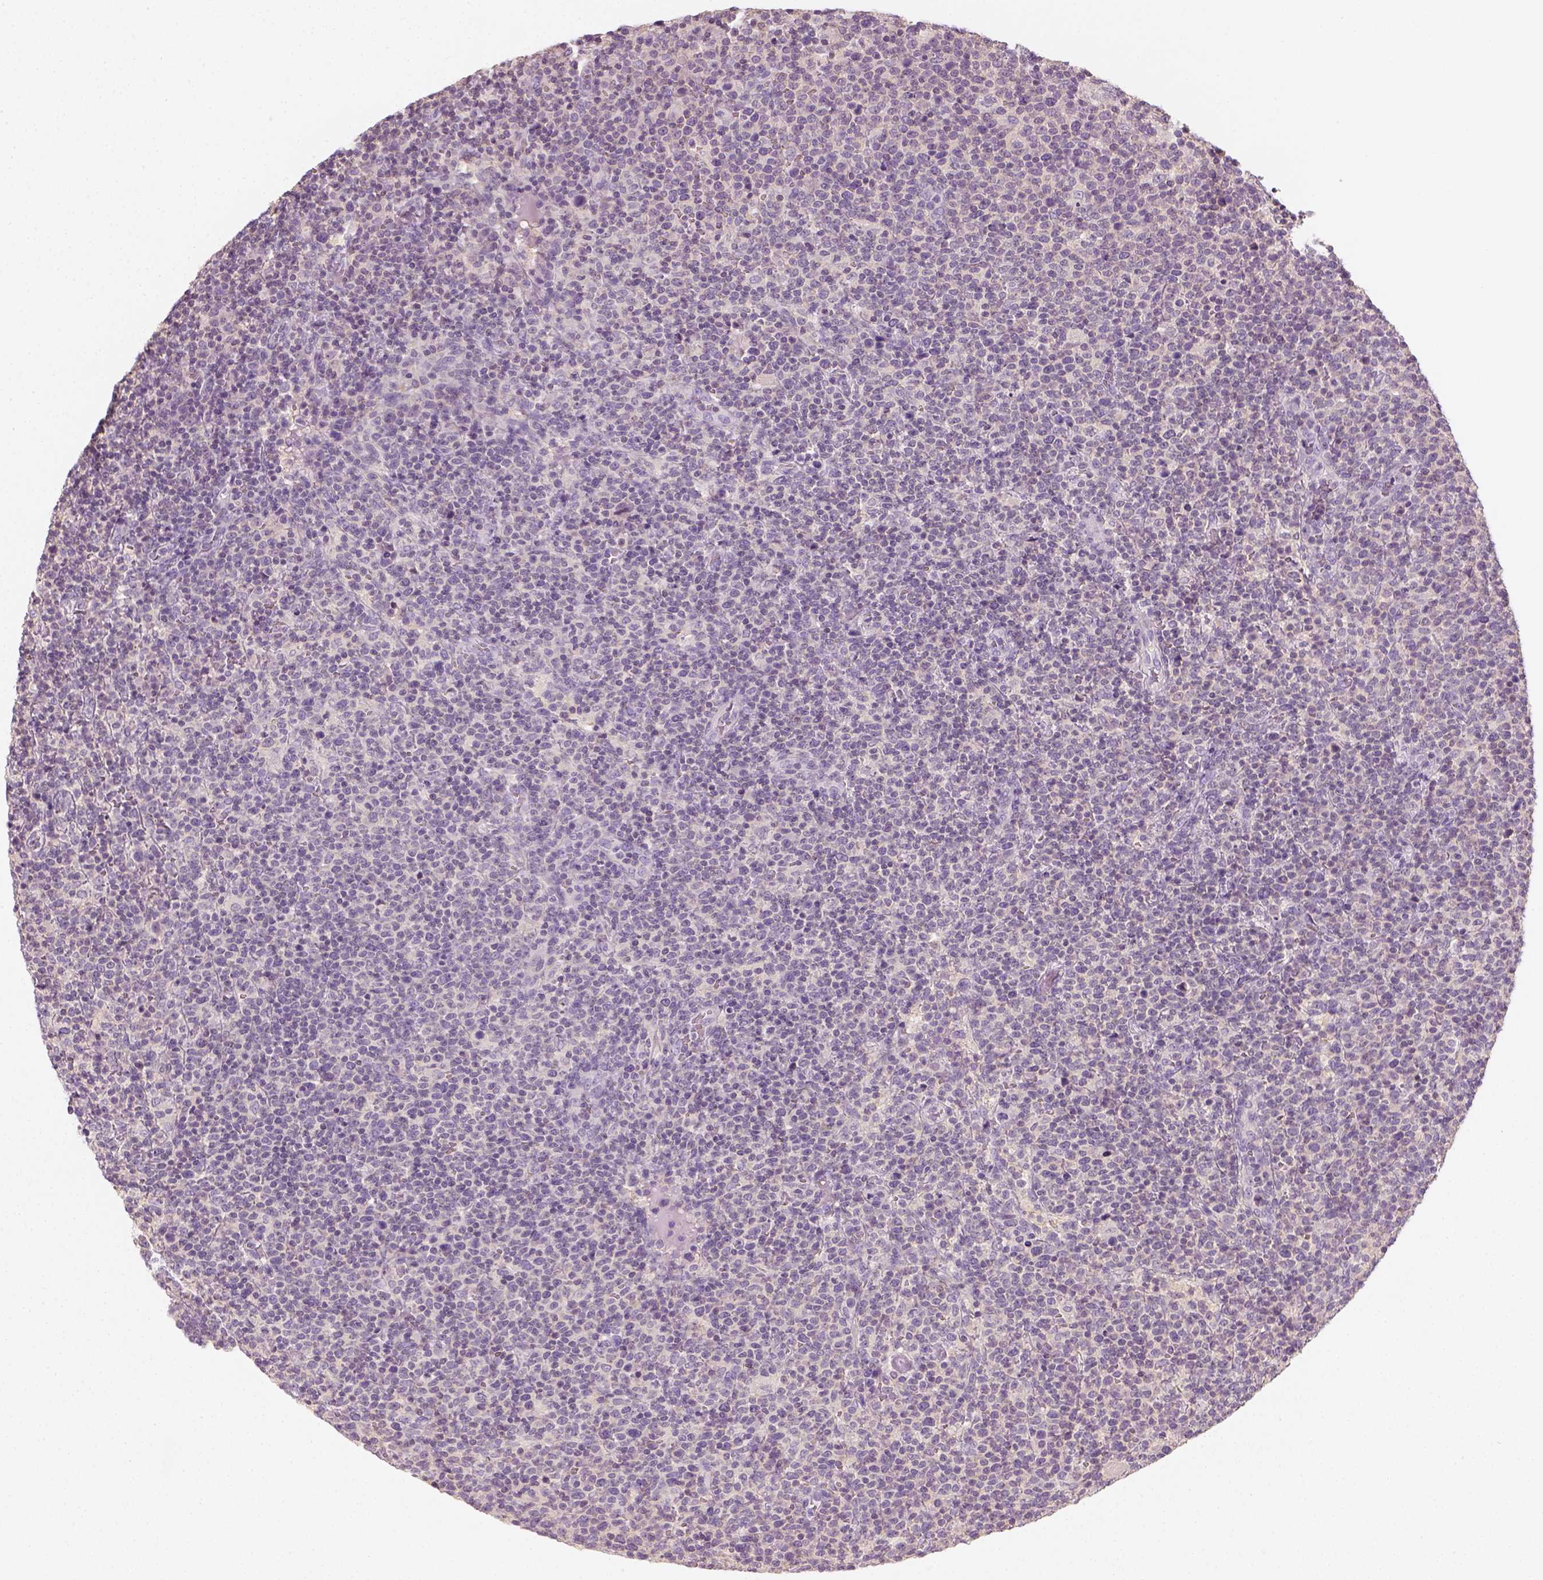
{"staining": {"intensity": "negative", "quantity": "none", "location": "none"}, "tissue": "lymphoma", "cell_type": "Tumor cells", "image_type": "cancer", "snomed": [{"axis": "morphology", "description": "Malignant lymphoma, non-Hodgkin's type, High grade"}, {"axis": "topography", "description": "Lymph node"}], "caption": "Immunohistochemical staining of malignant lymphoma, non-Hodgkin's type (high-grade) reveals no significant expression in tumor cells. Nuclei are stained in blue.", "gene": "EPHB1", "patient": {"sex": "male", "age": 61}}